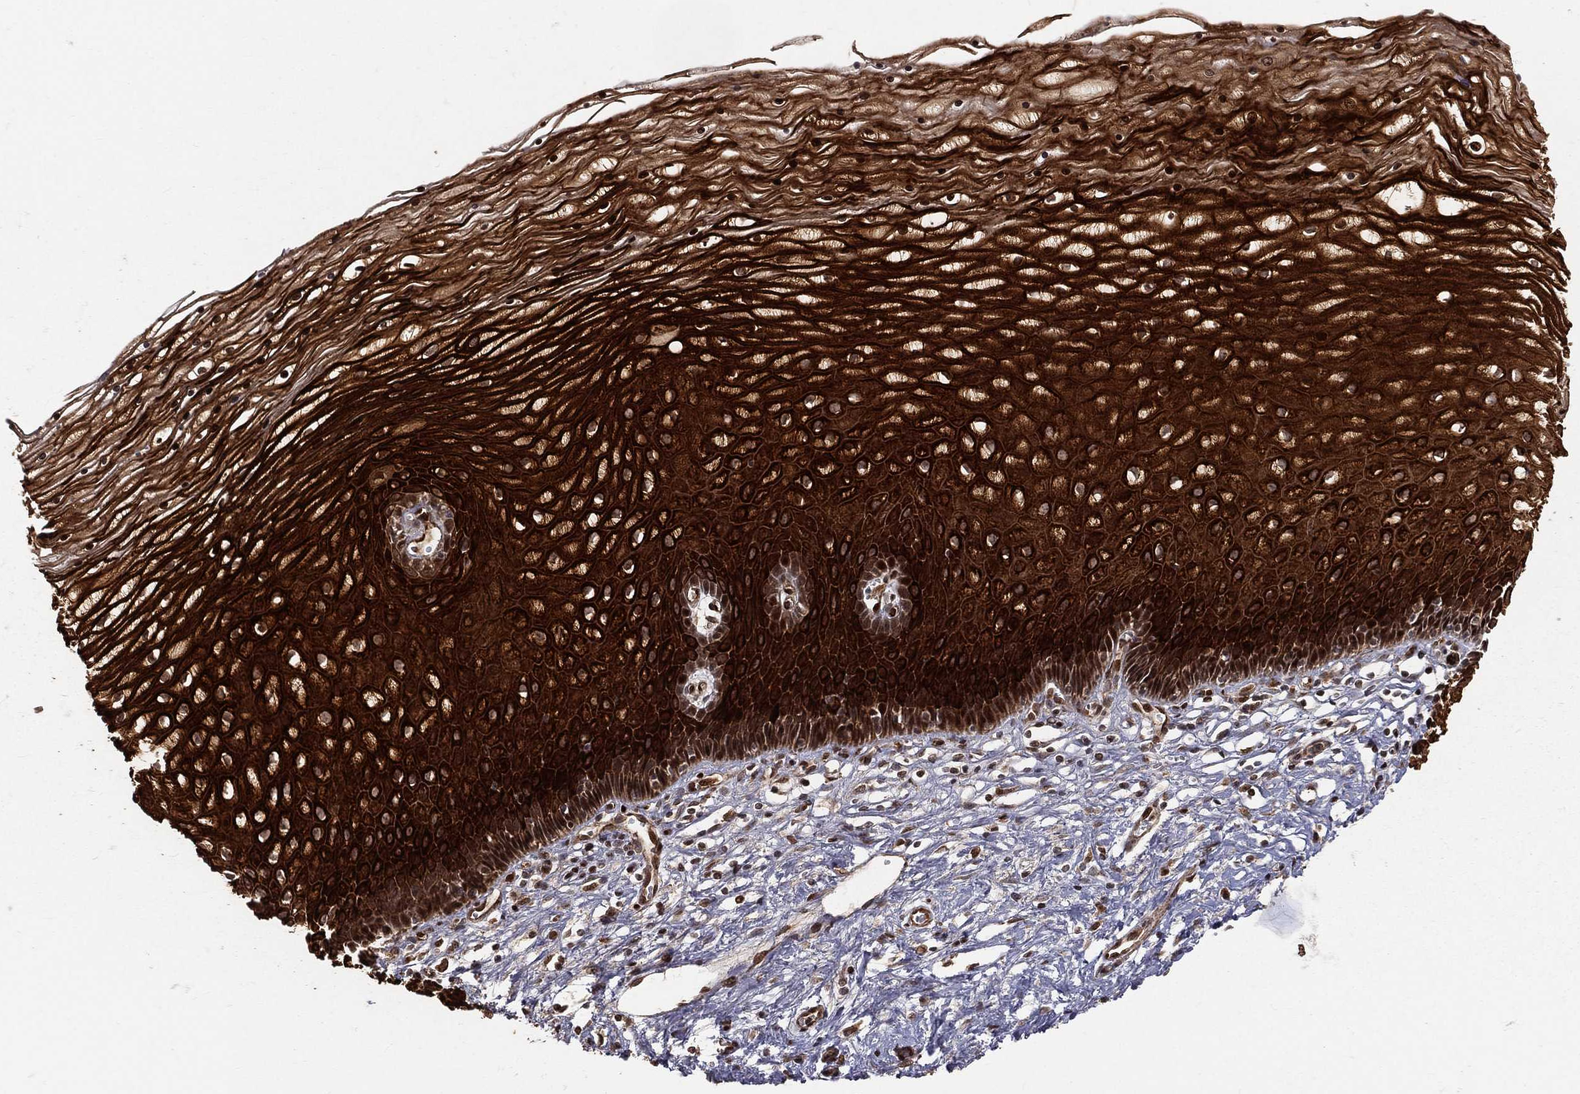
{"staining": {"intensity": "strong", "quantity": ">75%", "location": "nuclear"}, "tissue": "cervix", "cell_type": "Glandular cells", "image_type": "normal", "snomed": [{"axis": "morphology", "description": "Normal tissue, NOS"}, {"axis": "topography", "description": "Cervix"}], "caption": "Immunohistochemical staining of normal human cervix exhibits high levels of strong nuclear staining in approximately >75% of glandular cells. The staining was performed using DAB to visualize the protein expression in brown, while the nuclei were stained in blue with hematoxylin (Magnification: 20x).", "gene": "MAPK1", "patient": {"sex": "female", "age": 35}}